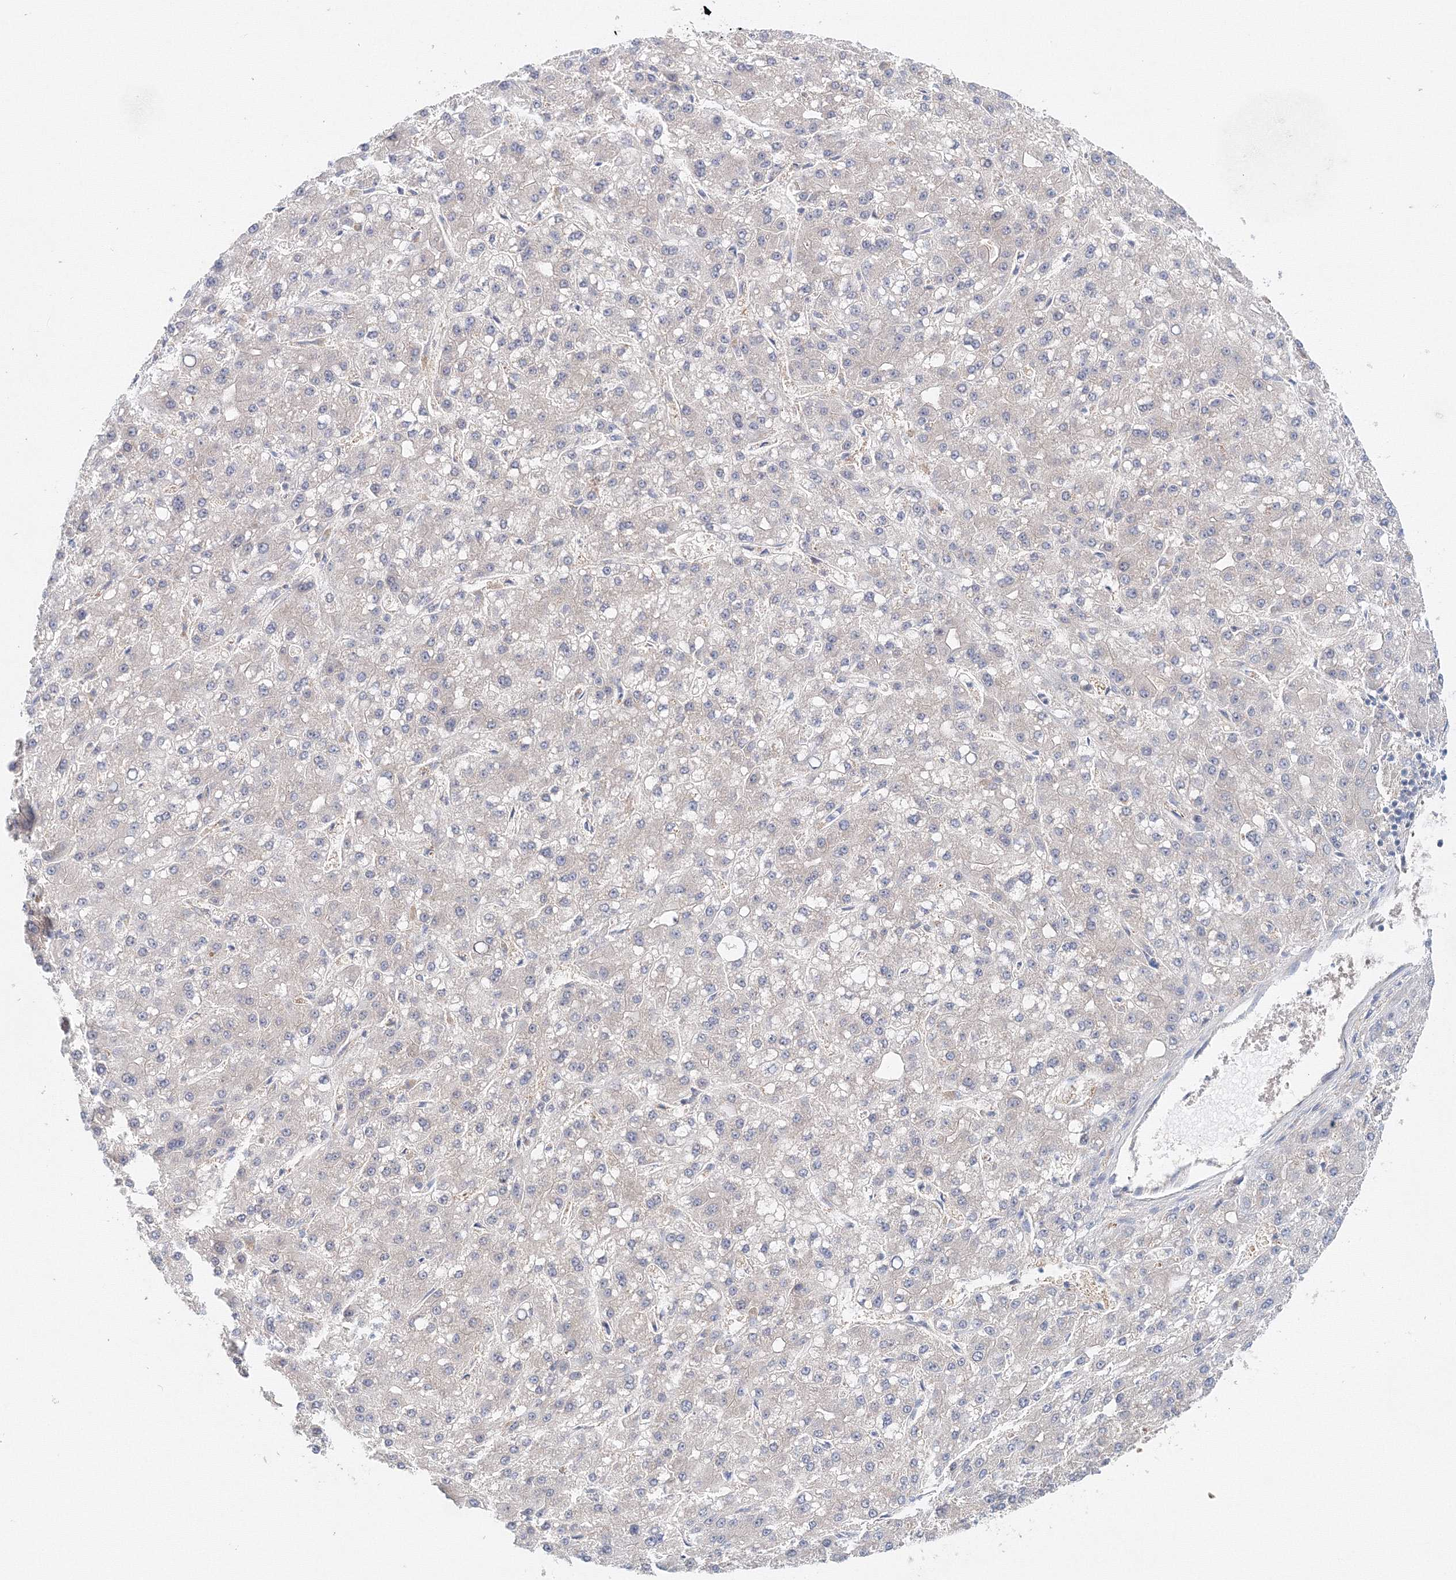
{"staining": {"intensity": "negative", "quantity": "none", "location": "none"}, "tissue": "liver cancer", "cell_type": "Tumor cells", "image_type": "cancer", "snomed": [{"axis": "morphology", "description": "Carcinoma, Hepatocellular, NOS"}, {"axis": "topography", "description": "Liver"}], "caption": "The micrograph exhibits no significant positivity in tumor cells of hepatocellular carcinoma (liver).", "gene": "TPRKB", "patient": {"sex": "male", "age": 67}}